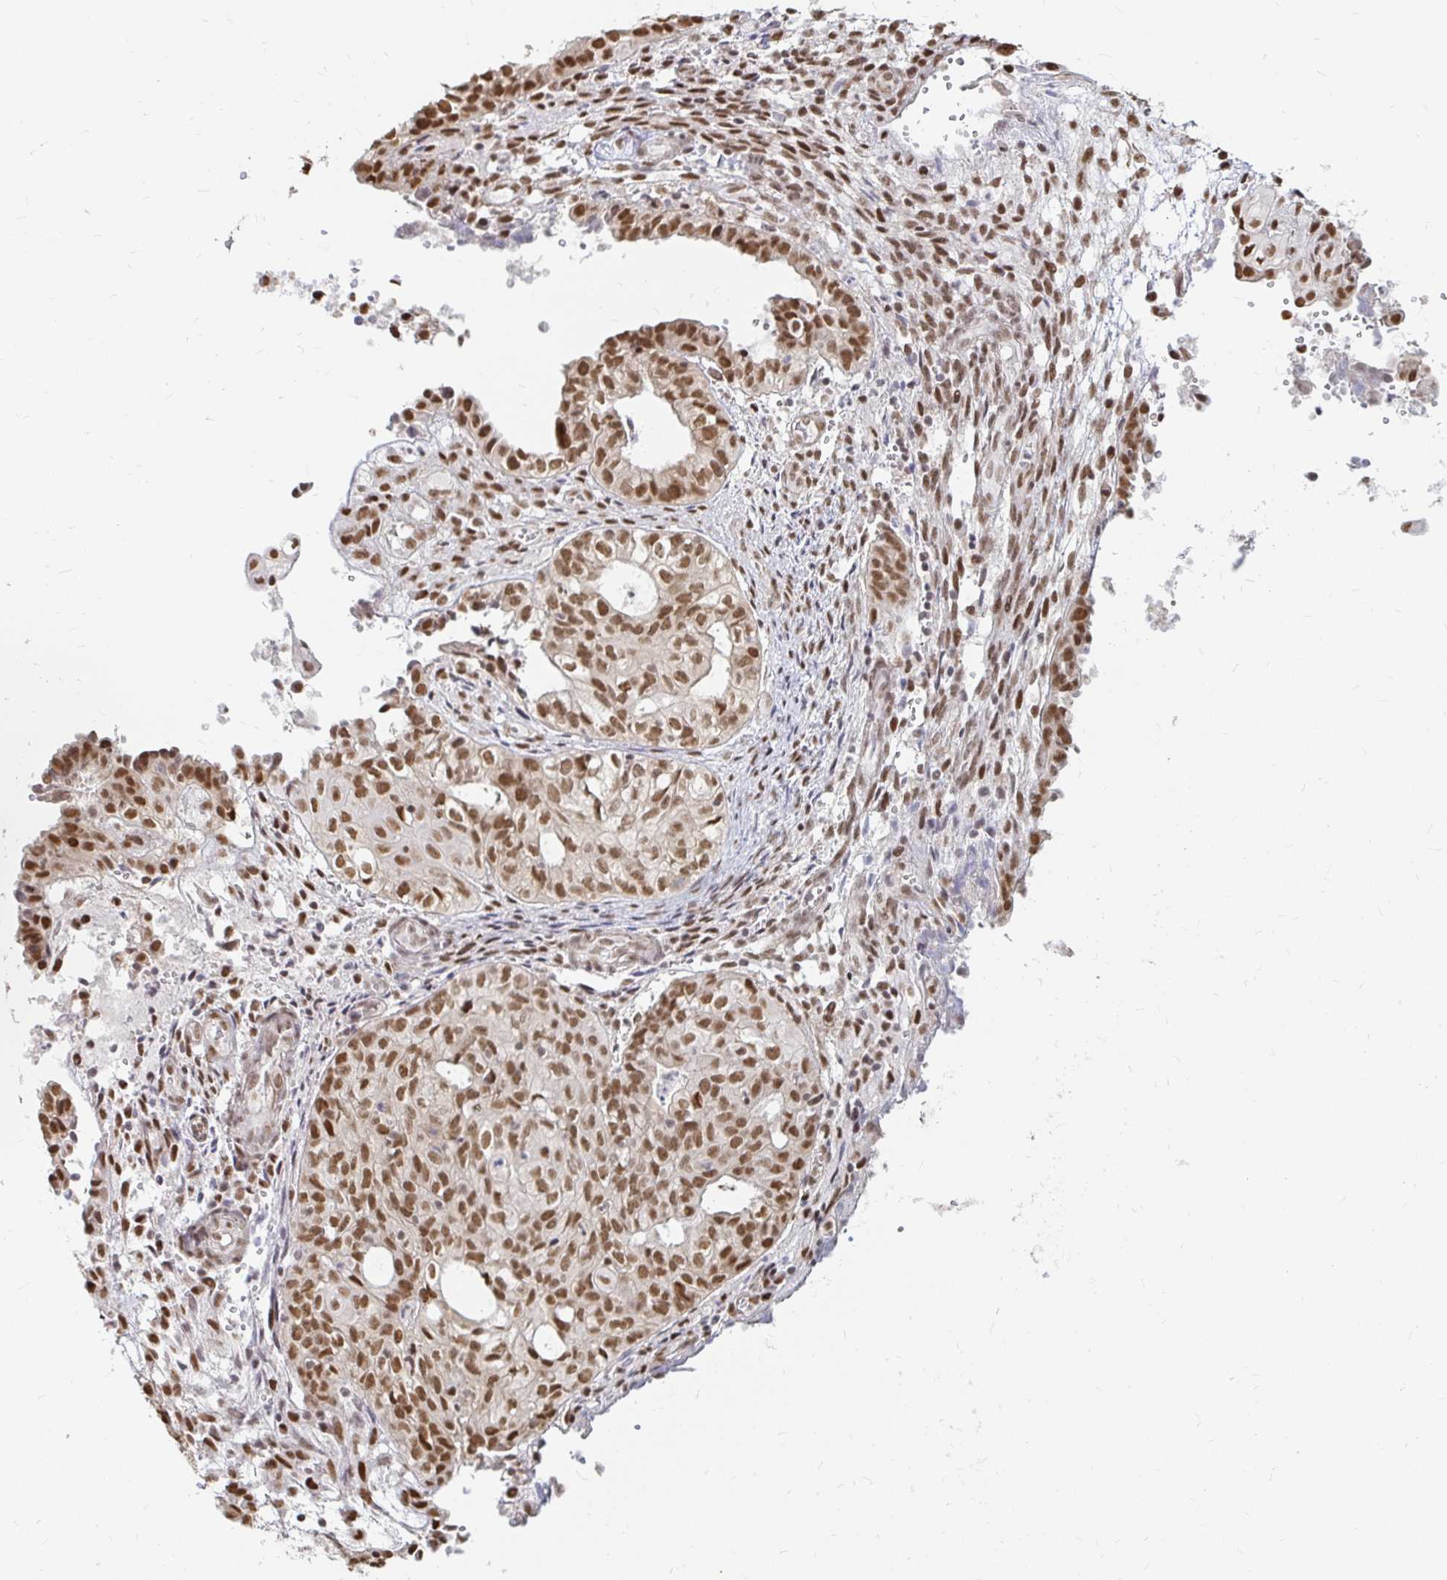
{"staining": {"intensity": "moderate", "quantity": ">75%", "location": "nuclear"}, "tissue": "ovarian cancer", "cell_type": "Tumor cells", "image_type": "cancer", "snomed": [{"axis": "morphology", "description": "Carcinoma, endometroid"}, {"axis": "topography", "description": "Ovary"}], "caption": "A brown stain labels moderate nuclear positivity of a protein in human ovarian cancer (endometroid carcinoma) tumor cells. (IHC, brightfield microscopy, high magnification).", "gene": "HNRNPU", "patient": {"sex": "female", "age": 64}}